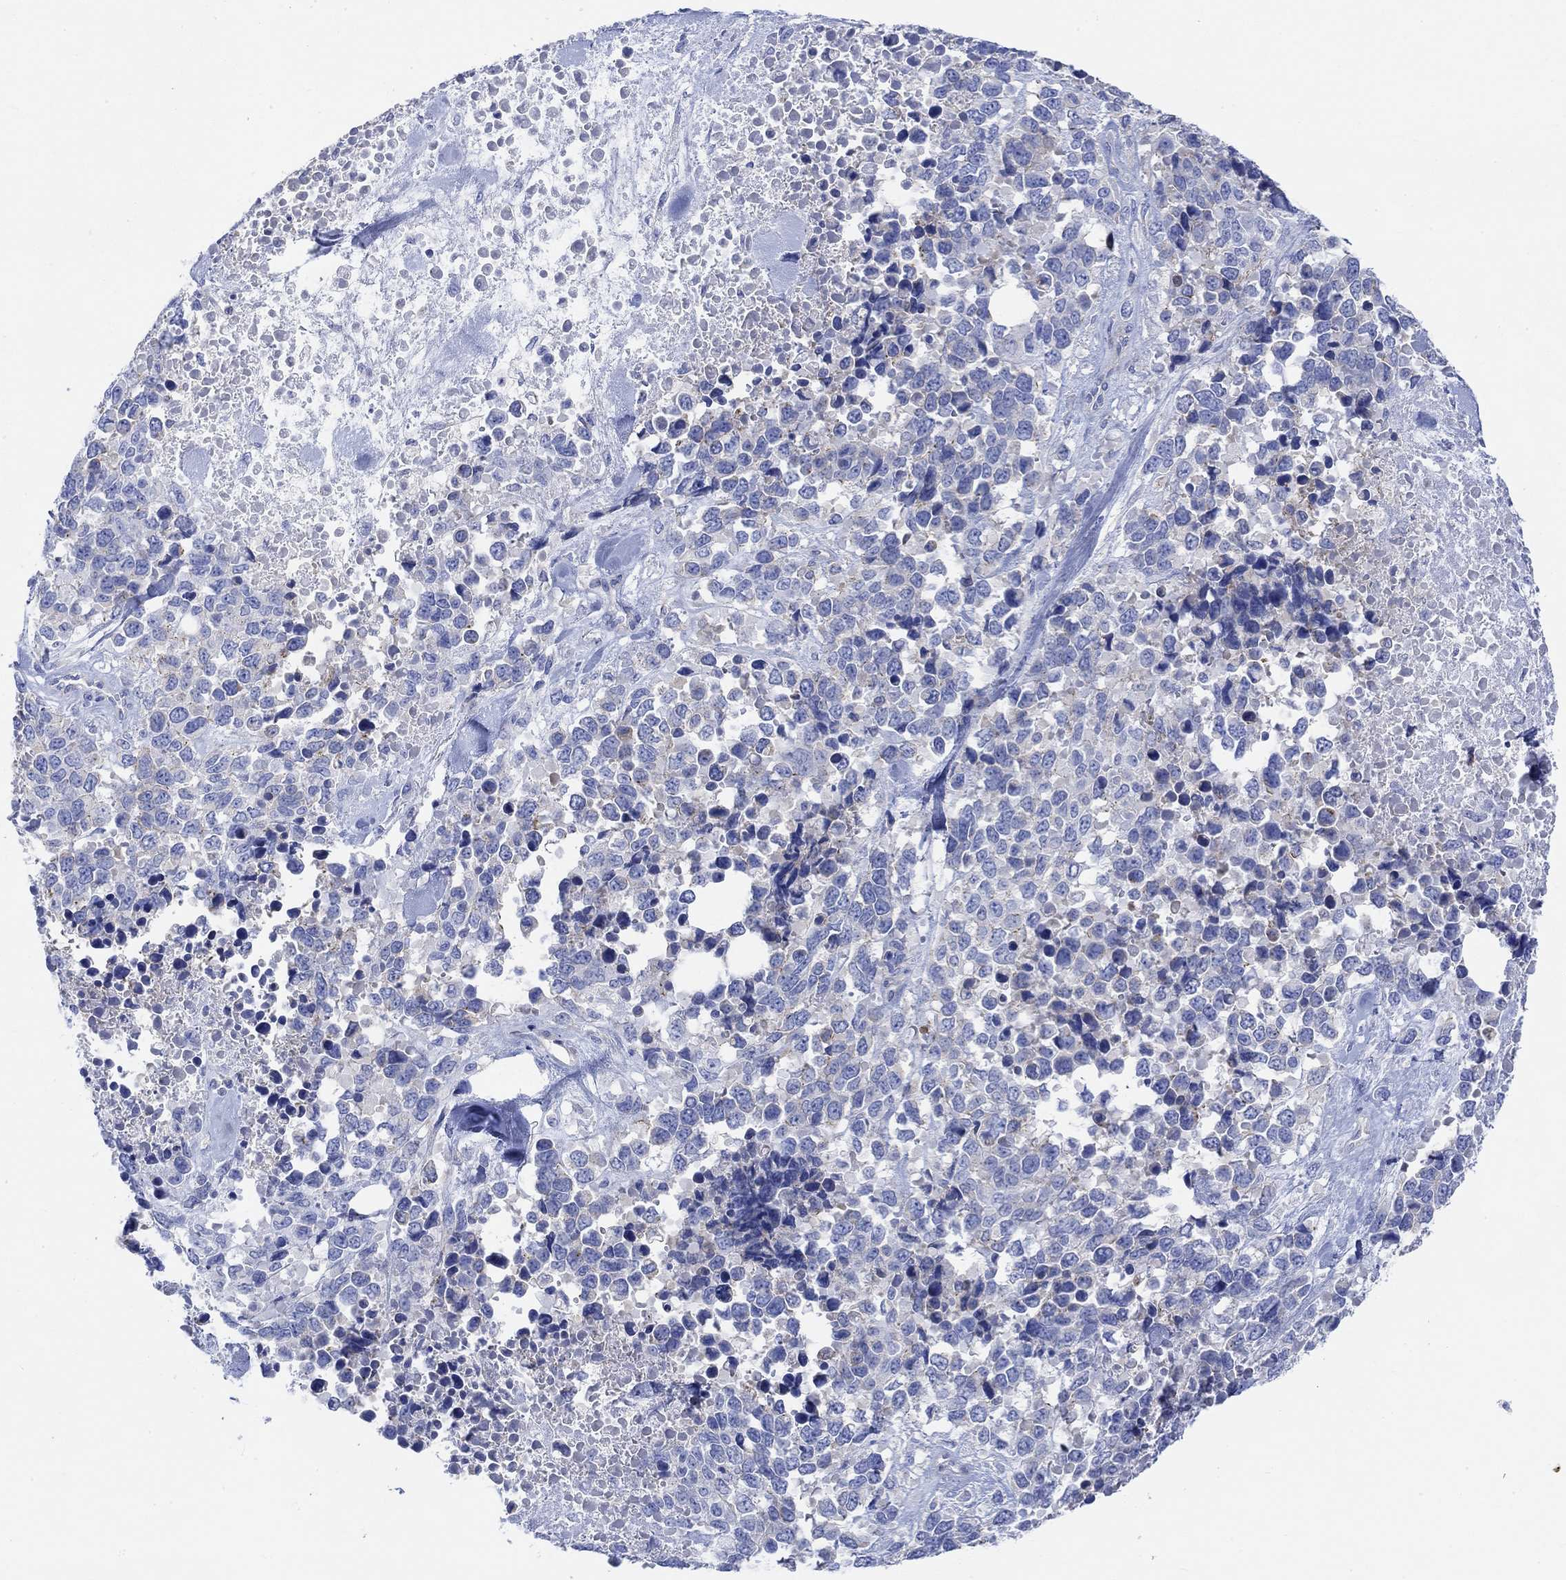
{"staining": {"intensity": "negative", "quantity": "none", "location": "none"}, "tissue": "melanoma", "cell_type": "Tumor cells", "image_type": "cancer", "snomed": [{"axis": "morphology", "description": "Malignant melanoma, Metastatic site"}, {"axis": "topography", "description": "Skin"}], "caption": "Immunohistochemical staining of malignant melanoma (metastatic site) exhibits no significant staining in tumor cells.", "gene": "REEP6", "patient": {"sex": "male", "age": 84}}